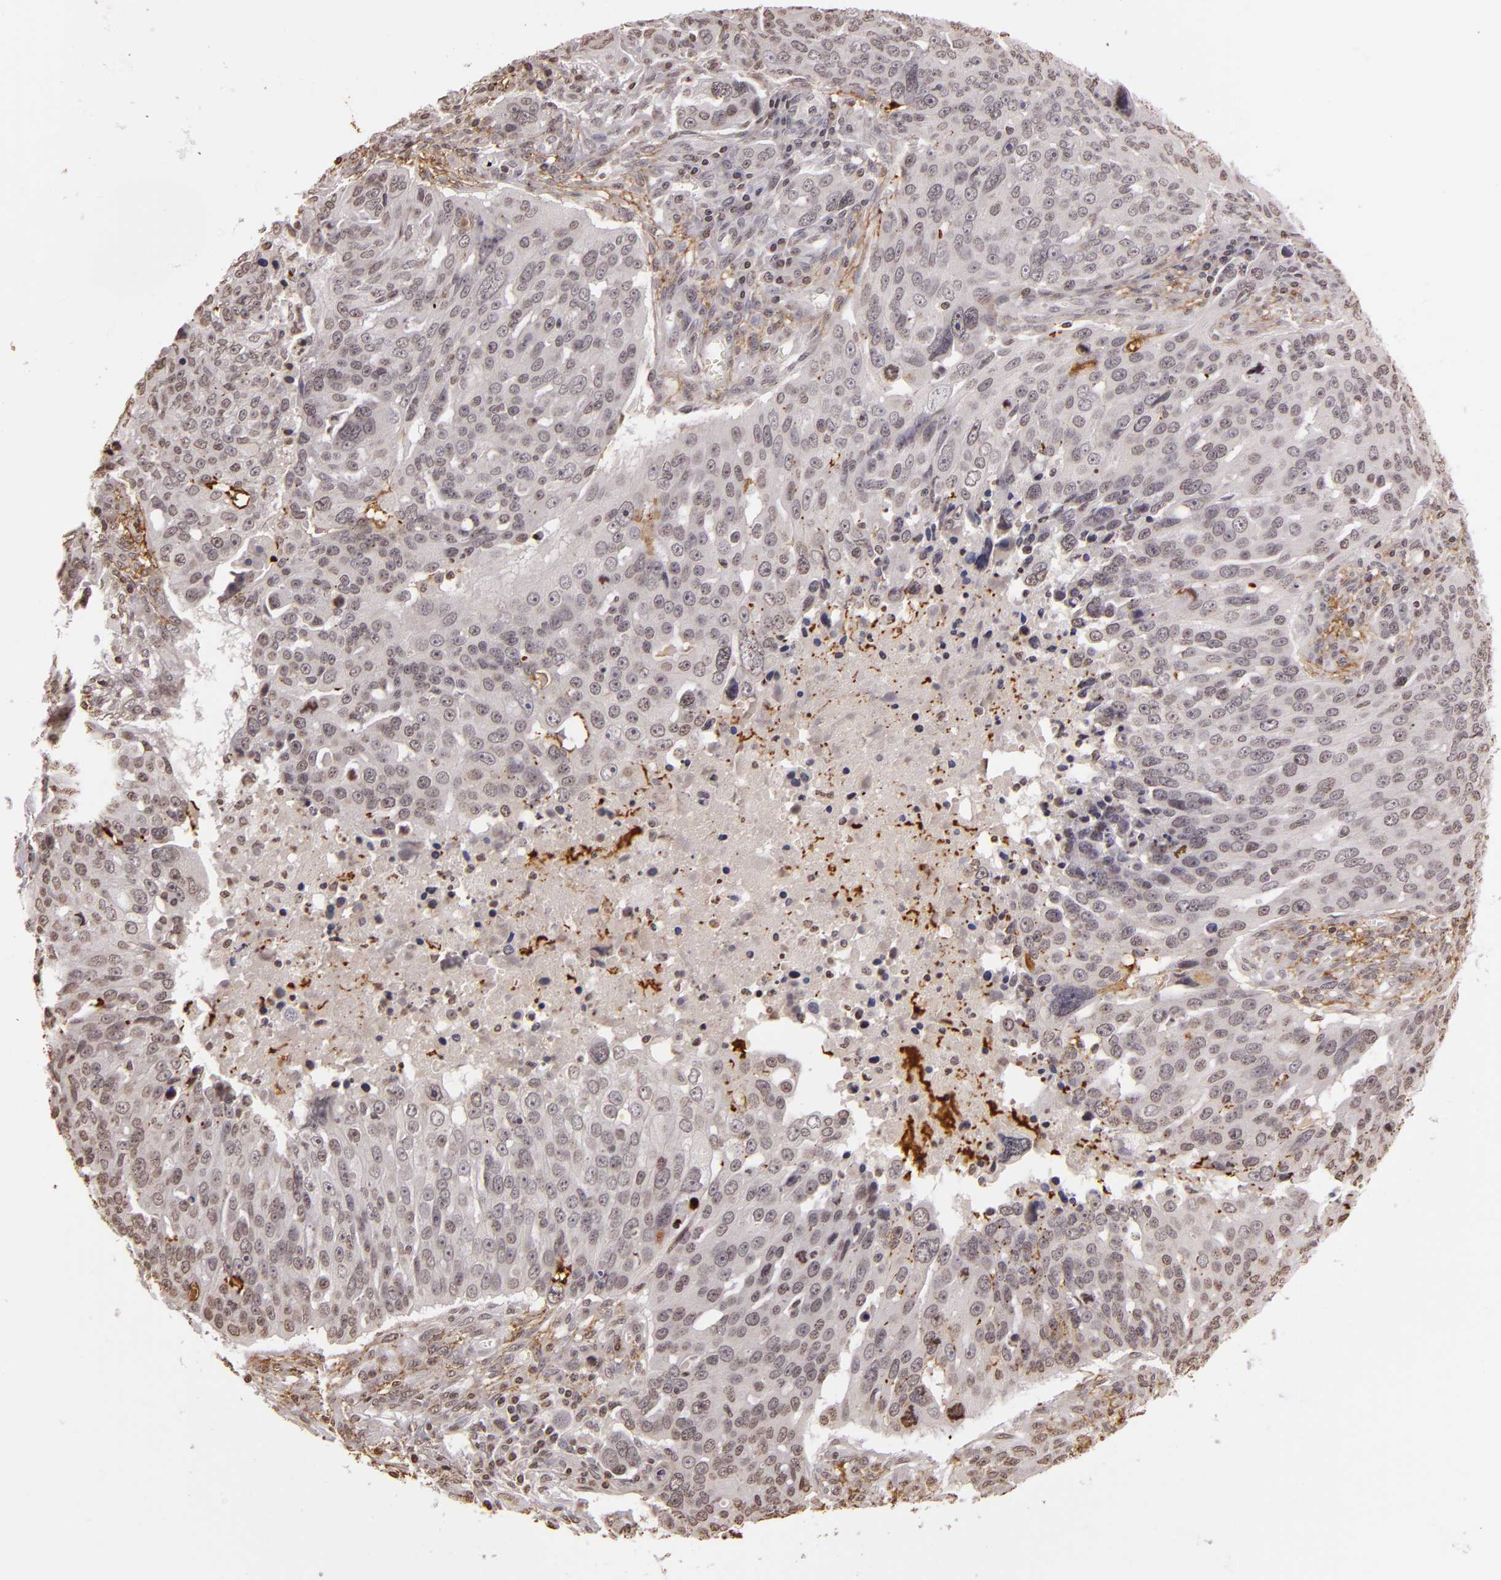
{"staining": {"intensity": "negative", "quantity": "none", "location": "none"}, "tissue": "ovarian cancer", "cell_type": "Tumor cells", "image_type": "cancer", "snomed": [{"axis": "morphology", "description": "Carcinoma, endometroid"}, {"axis": "topography", "description": "Ovary"}], "caption": "Tumor cells are negative for protein expression in human endometroid carcinoma (ovarian).", "gene": "THRB", "patient": {"sex": "female", "age": 75}}